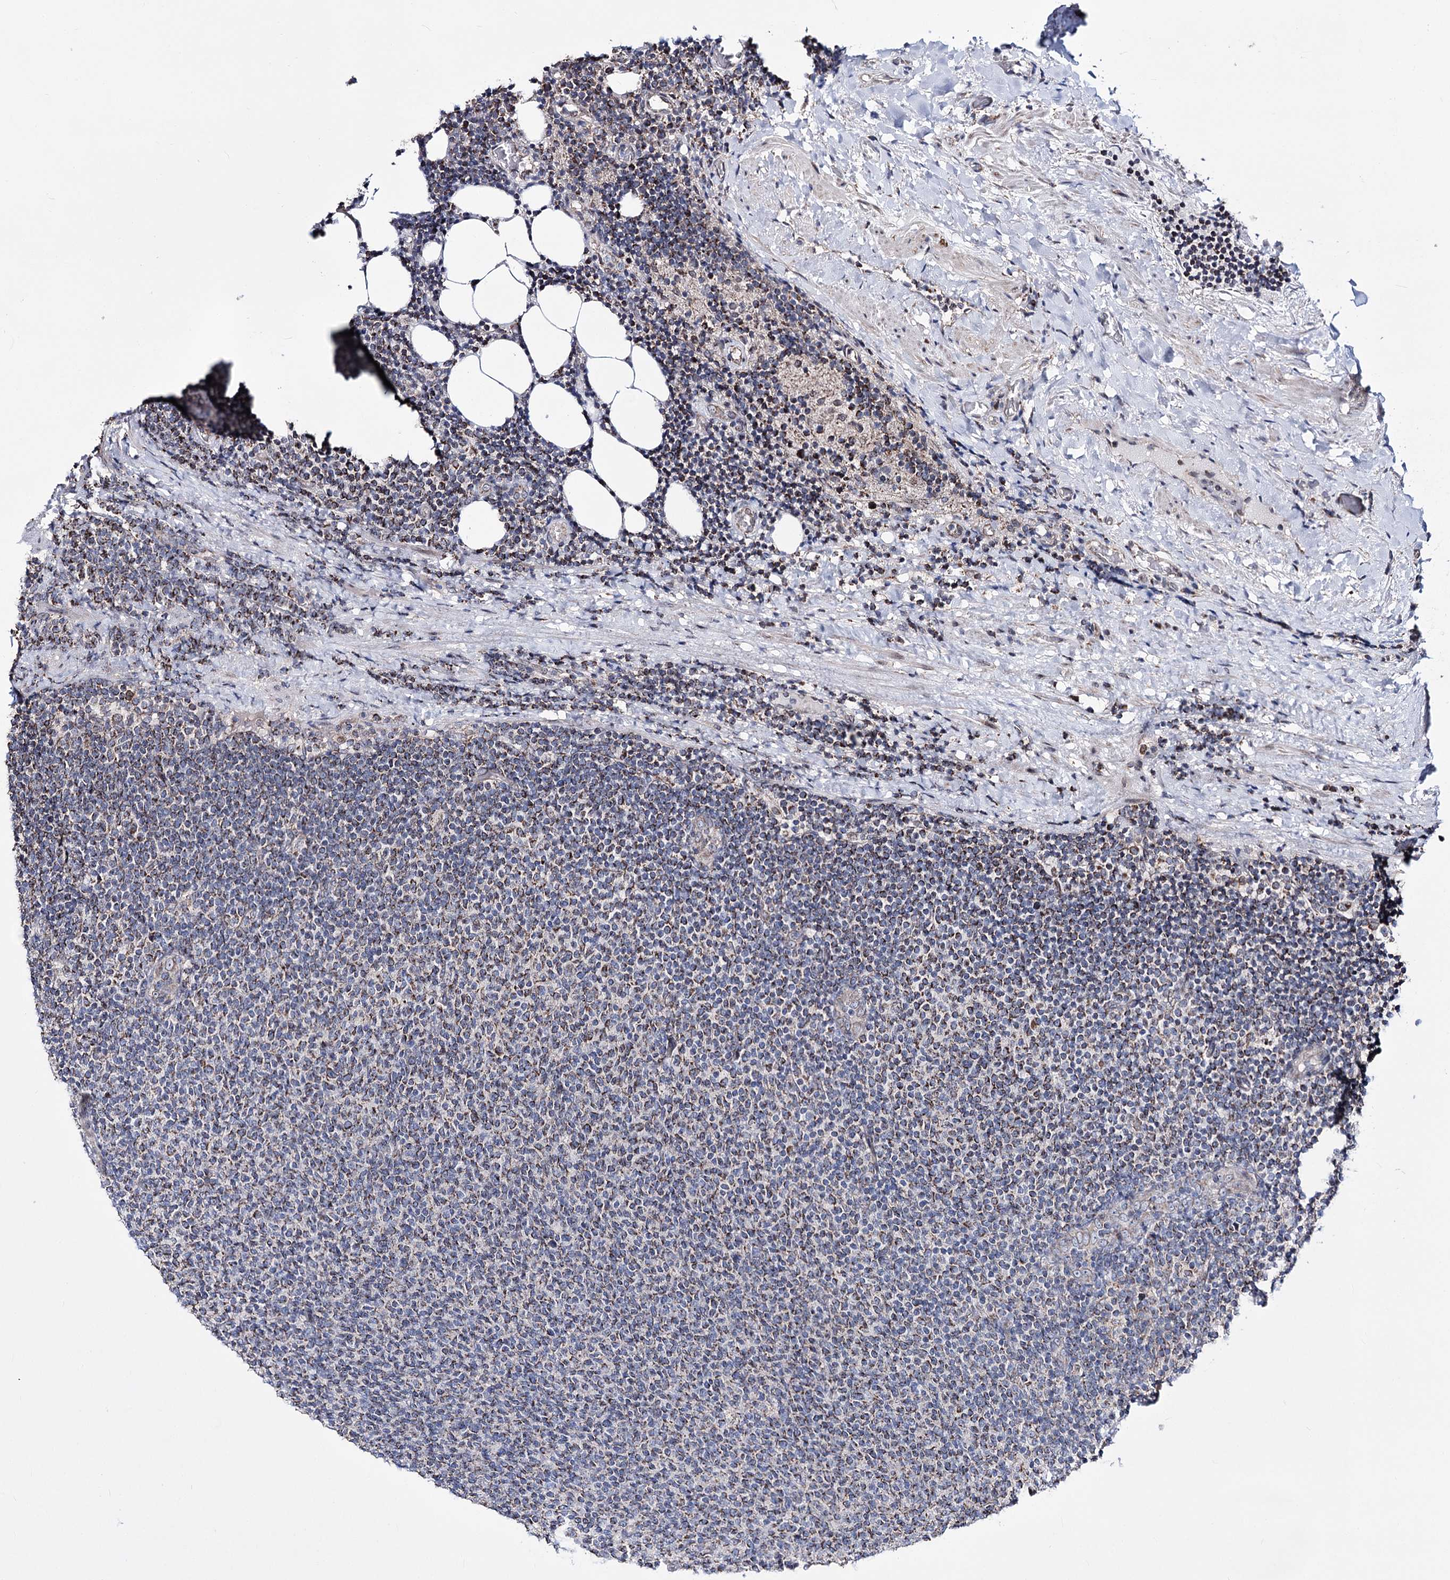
{"staining": {"intensity": "moderate", "quantity": "25%-75%", "location": "cytoplasmic/membranous"}, "tissue": "lymphoma", "cell_type": "Tumor cells", "image_type": "cancer", "snomed": [{"axis": "morphology", "description": "Malignant lymphoma, non-Hodgkin's type, Low grade"}, {"axis": "topography", "description": "Lymph node"}], "caption": "Immunohistochemical staining of human lymphoma exhibits moderate cytoplasmic/membranous protein staining in approximately 25%-75% of tumor cells.", "gene": "CREB3L4", "patient": {"sex": "male", "age": 66}}